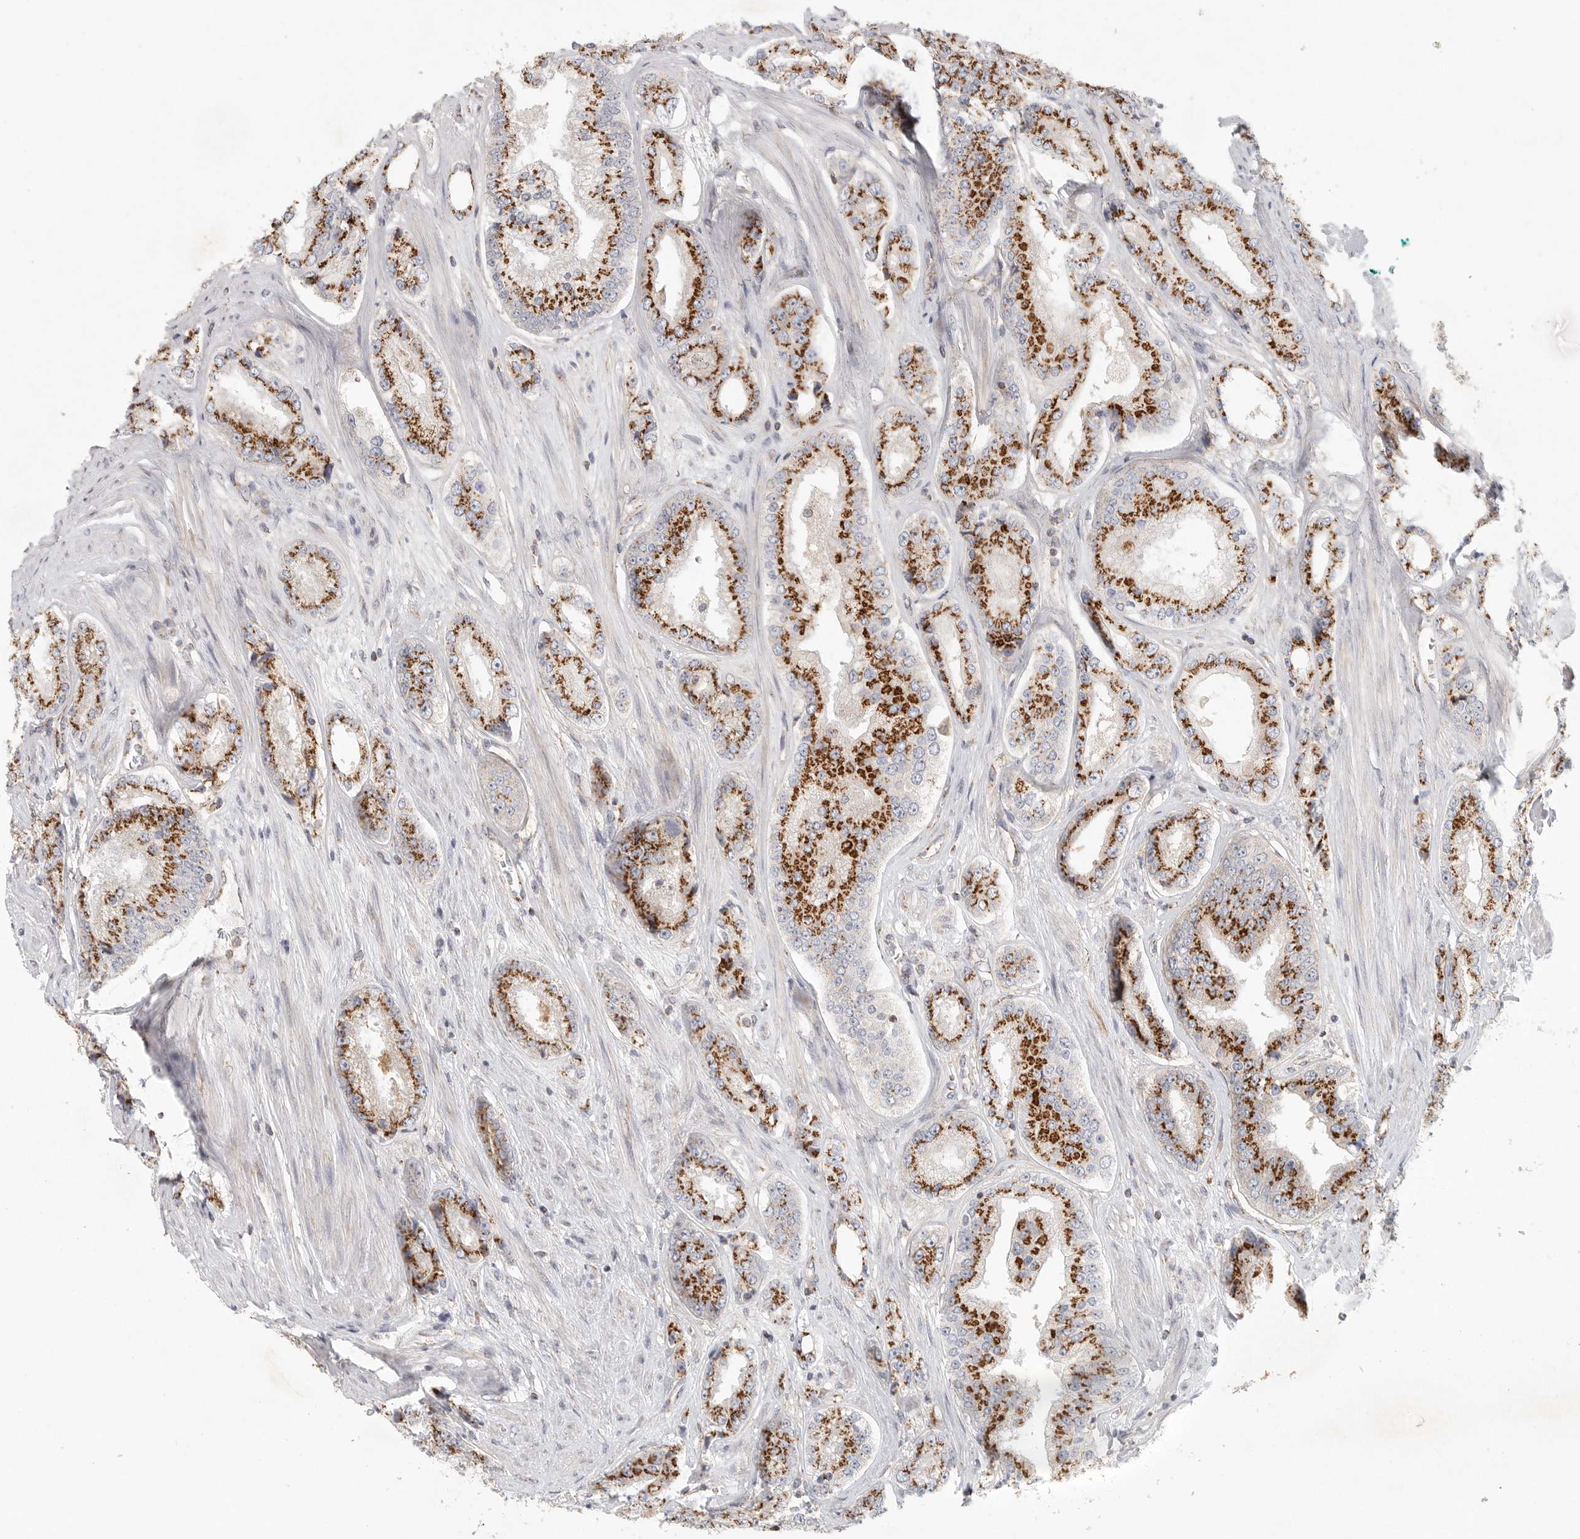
{"staining": {"intensity": "strong", "quantity": ">75%", "location": "cytoplasmic/membranous"}, "tissue": "prostate cancer", "cell_type": "Tumor cells", "image_type": "cancer", "snomed": [{"axis": "morphology", "description": "Adenocarcinoma, High grade"}, {"axis": "topography", "description": "Prostate"}], "caption": "Immunohistochemistry (IHC) staining of prostate adenocarcinoma (high-grade), which reveals high levels of strong cytoplasmic/membranous staining in about >75% of tumor cells indicating strong cytoplasmic/membranous protein expression. The staining was performed using DAB (brown) for protein detection and nuclei were counterstained in hematoxylin (blue).", "gene": "SLC25A26", "patient": {"sex": "male", "age": 61}}